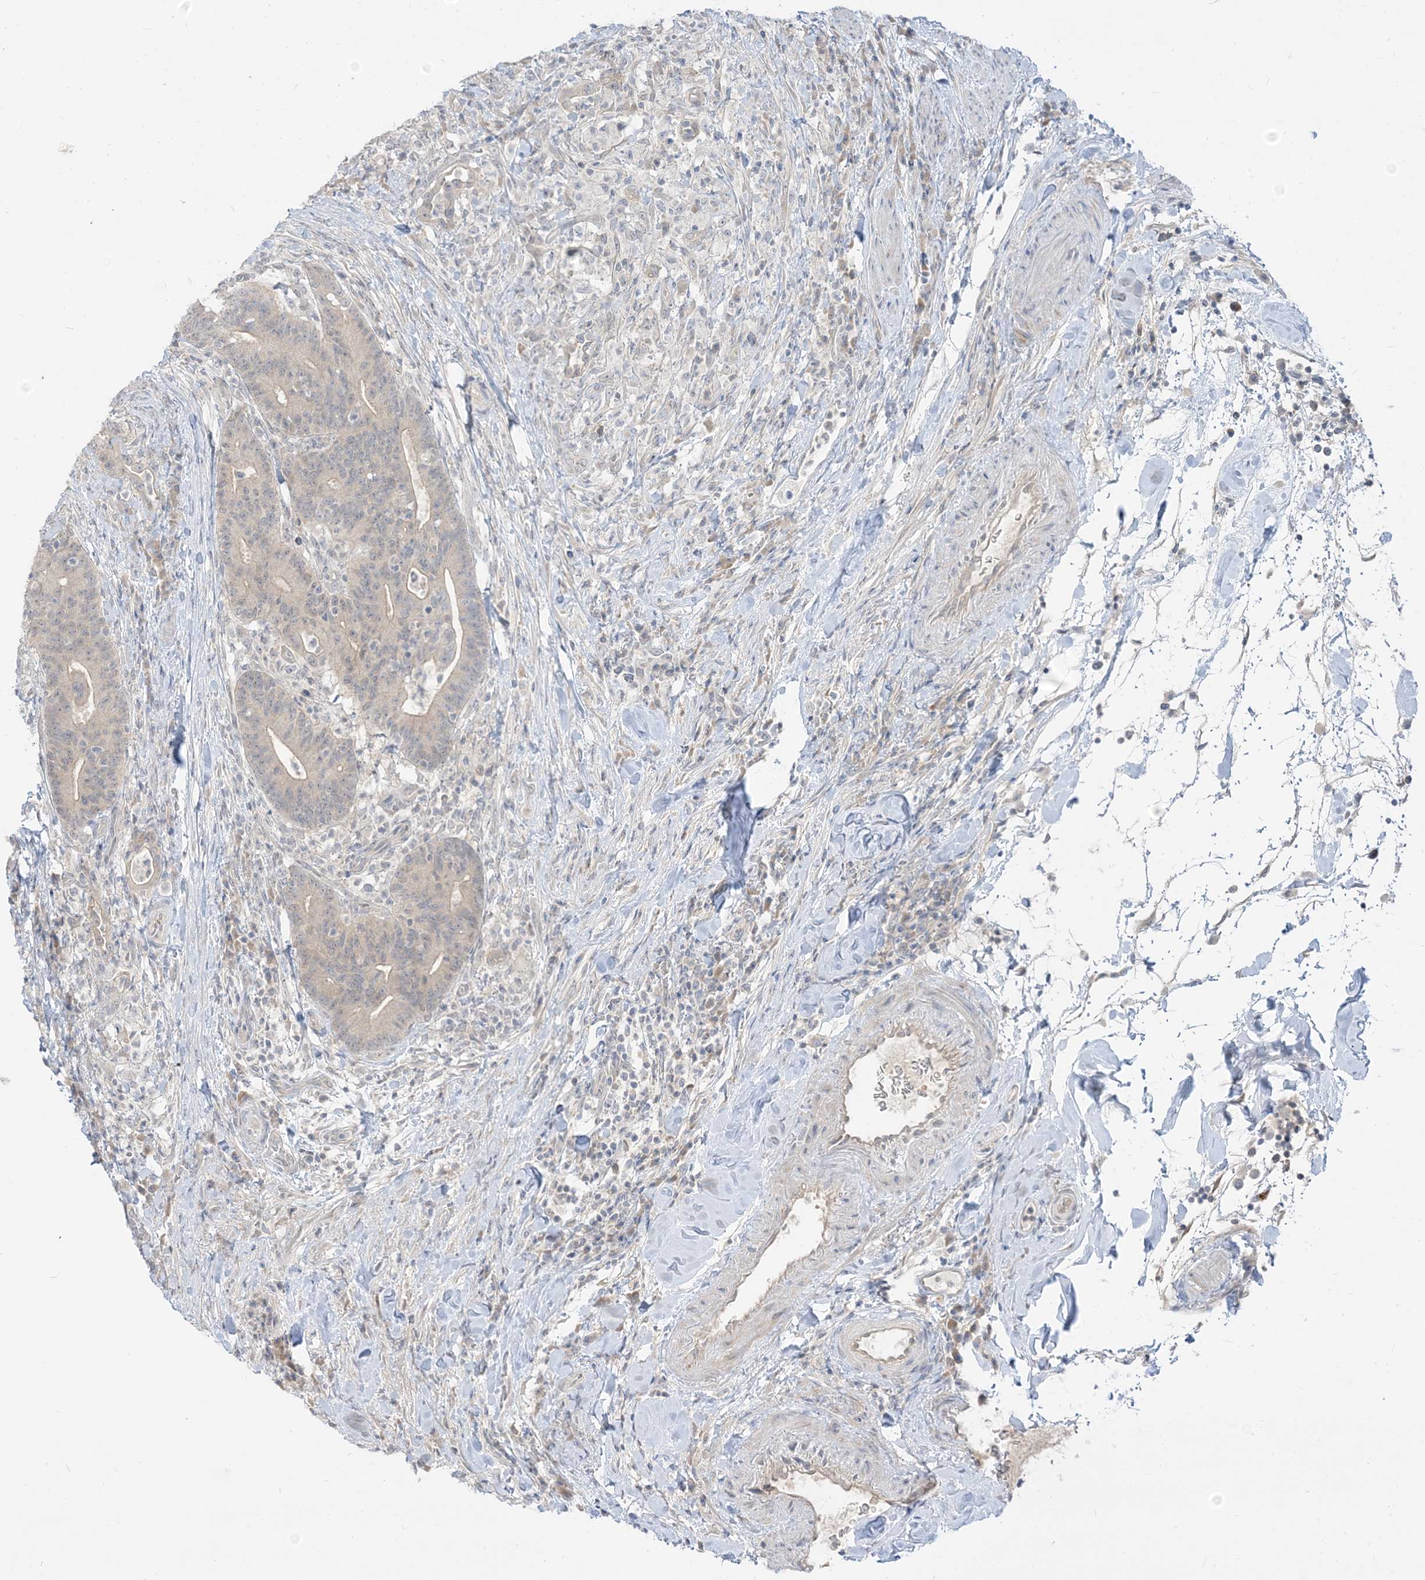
{"staining": {"intensity": "negative", "quantity": "none", "location": "none"}, "tissue": "colorectal cancer", "cell_type": "Tumor cells", "image_type": "cancer", "snomed": [{"axis": "morphology", "description": "Adenocarcinoma, NOS"}, {"axis": "topography", "description": "Colon"}], "caption": "A histopathology image of adenocarcinoma (colorectal) stained for a protein reveals no brown staining in tumor cells. (DAB (3,3'-diaminobenzidine) immunohistochemistry (IHC) with hematoxylin counter stain).", "gene": "TBCC", "patient": {"sex": "female", "age": 66}}